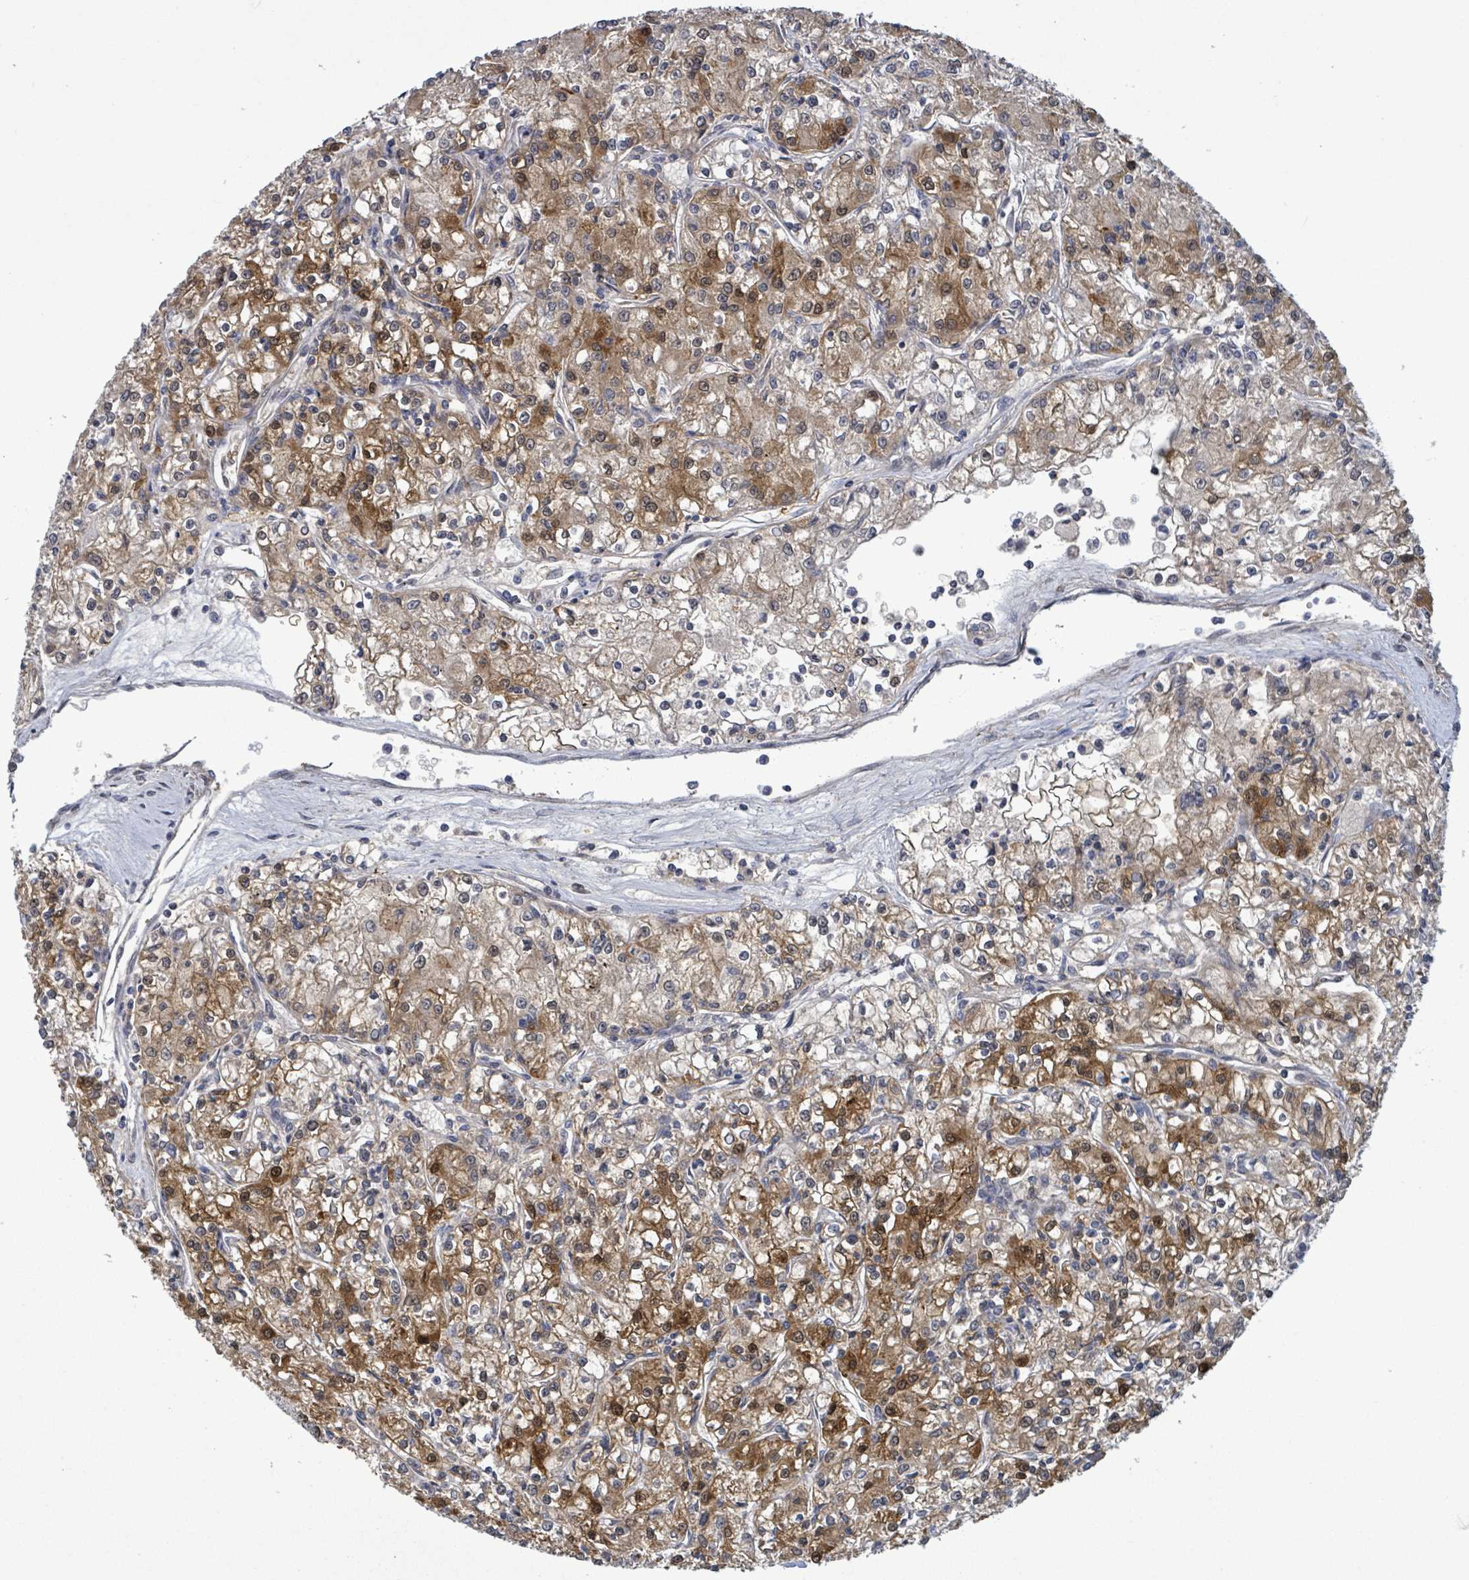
{"staining": {"intensity": "moderate", "quantity": ">75%", "location": "cytoplasmic/membranous,nuclear"}, "tissue": "renal cancer", "cell_type": "Tumor cells", "image_type": "cancer", "snomed": [{"axis": "morphology", "description": "Adenocarcinoma, NOS"}, {"axis": "topography", "description": "Kidney"}], "caption": "Human adenocarcinoma (renal) stained with a brown dye displays moderate cytoplasmic/membranous and nuclear positive expression in about >75% of tumor cells.", "gene": "AMMECR1", "patient": {"sex": "female", "age": 59}}